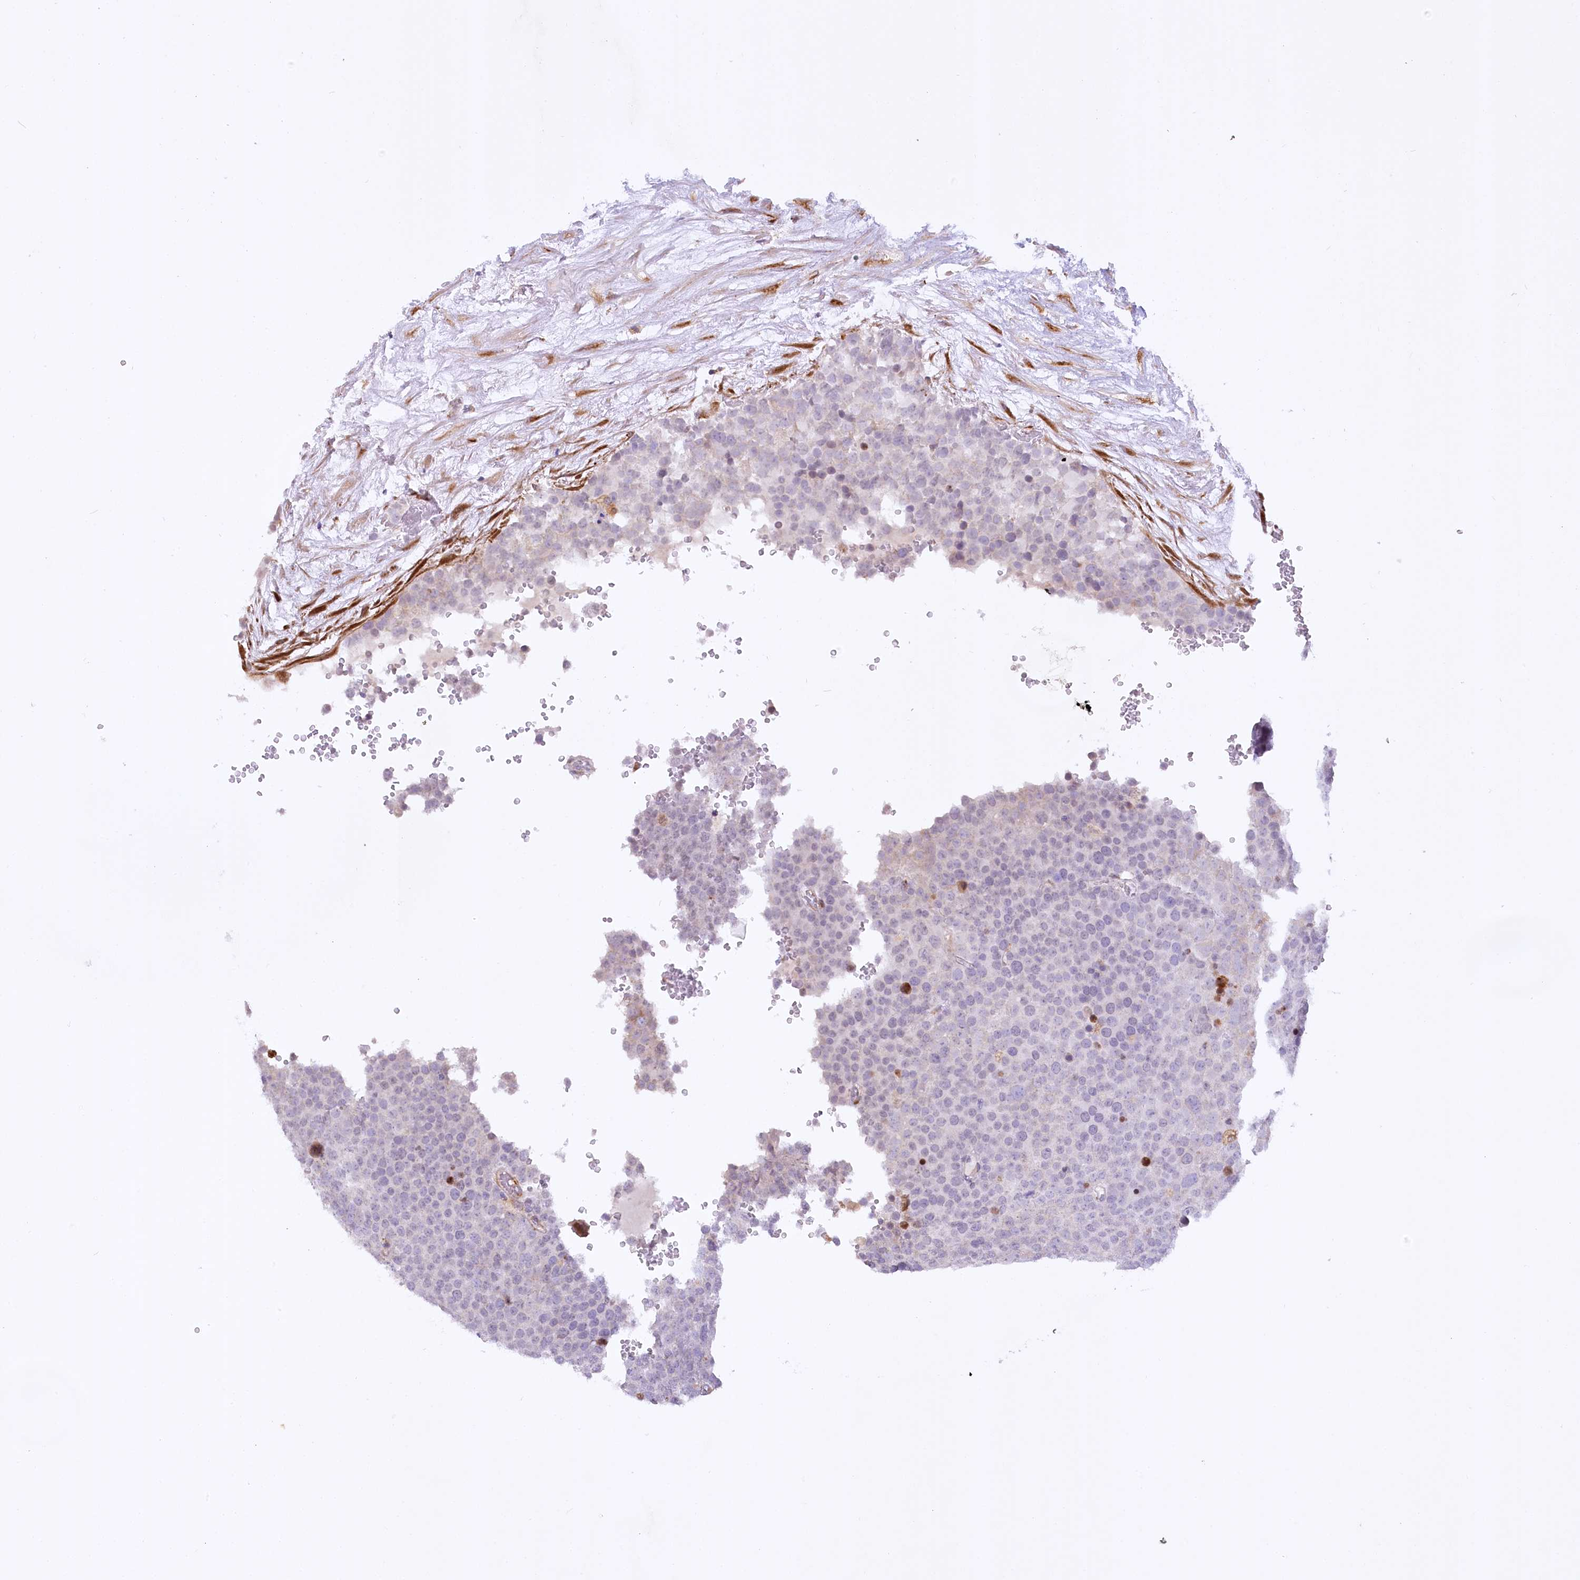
{"staining": {"intensity": "negative", "quantity": "none", "location": "none"}, "tissue": "testis cancer", "cell_type": "Tumor cells", "image_type": "cancer", "snomed": [{"axis": "morphology", "description": "Seminoma, NOS"}, {"axis": "topography", "description": "Testis"}], "caption": "Tumor cells show no significant staining in testis cancer.", "gene": "NCKAP5", "patient": {"sex": "male", "age": 71}}